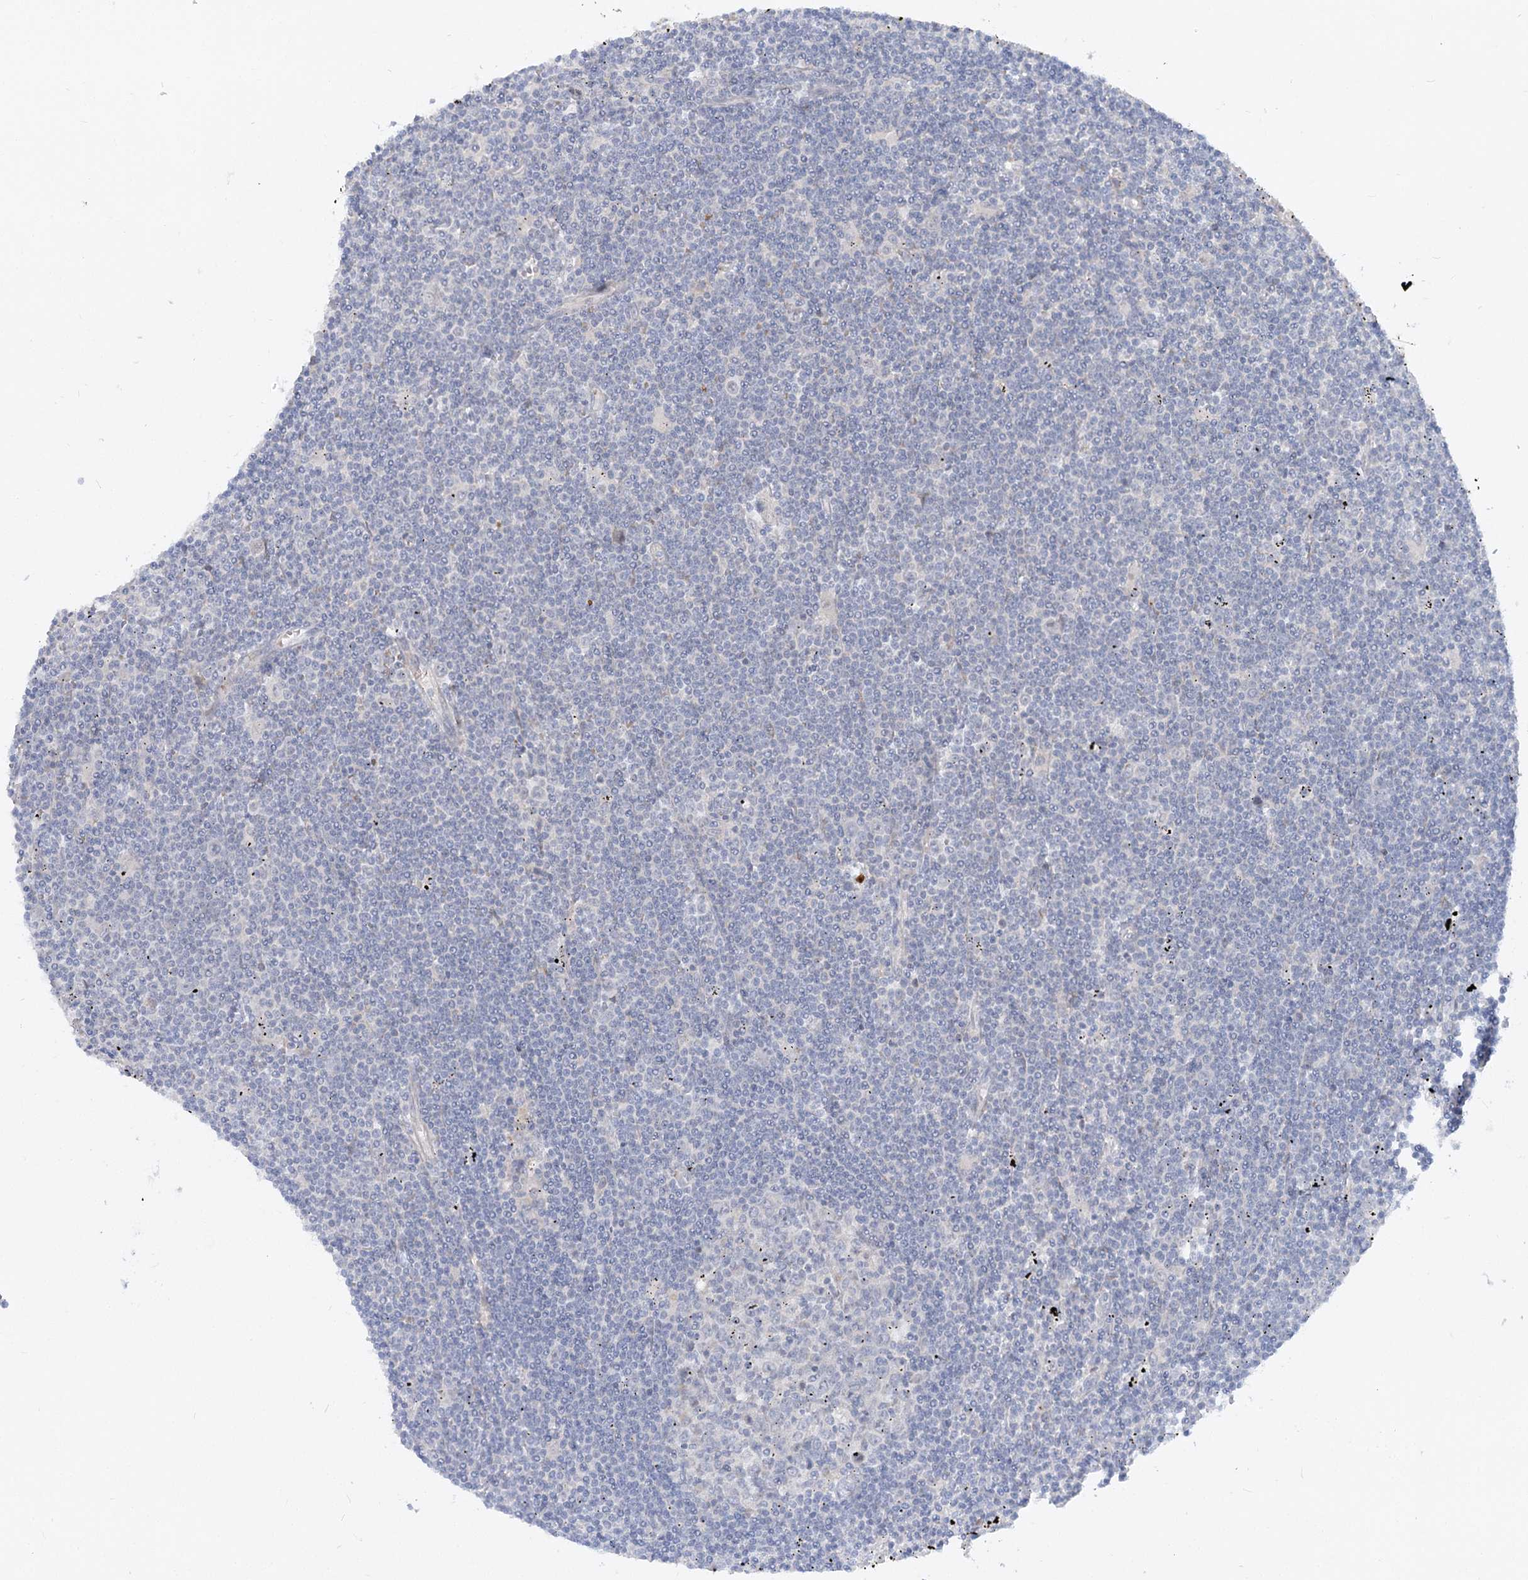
{"staining": {"intensity": "negative", "quantity": "none", "location": "none"}, "tissue": "lymphoma", "cell_type": "Tumor cells", "image_type": "cancer", "snomed": [{"axis": "morphology", "description": "Malignant lymphoma, non-Hodgkin's type, Low grade"}, {"axis": "topography", "description": "Spleen"}], "caption": "A micrograph of lymphoma stained for a protein reveals no brown staining in tumor cells.", "gene": "FGF19", "patient": {"sex": "male", "age": 76}}